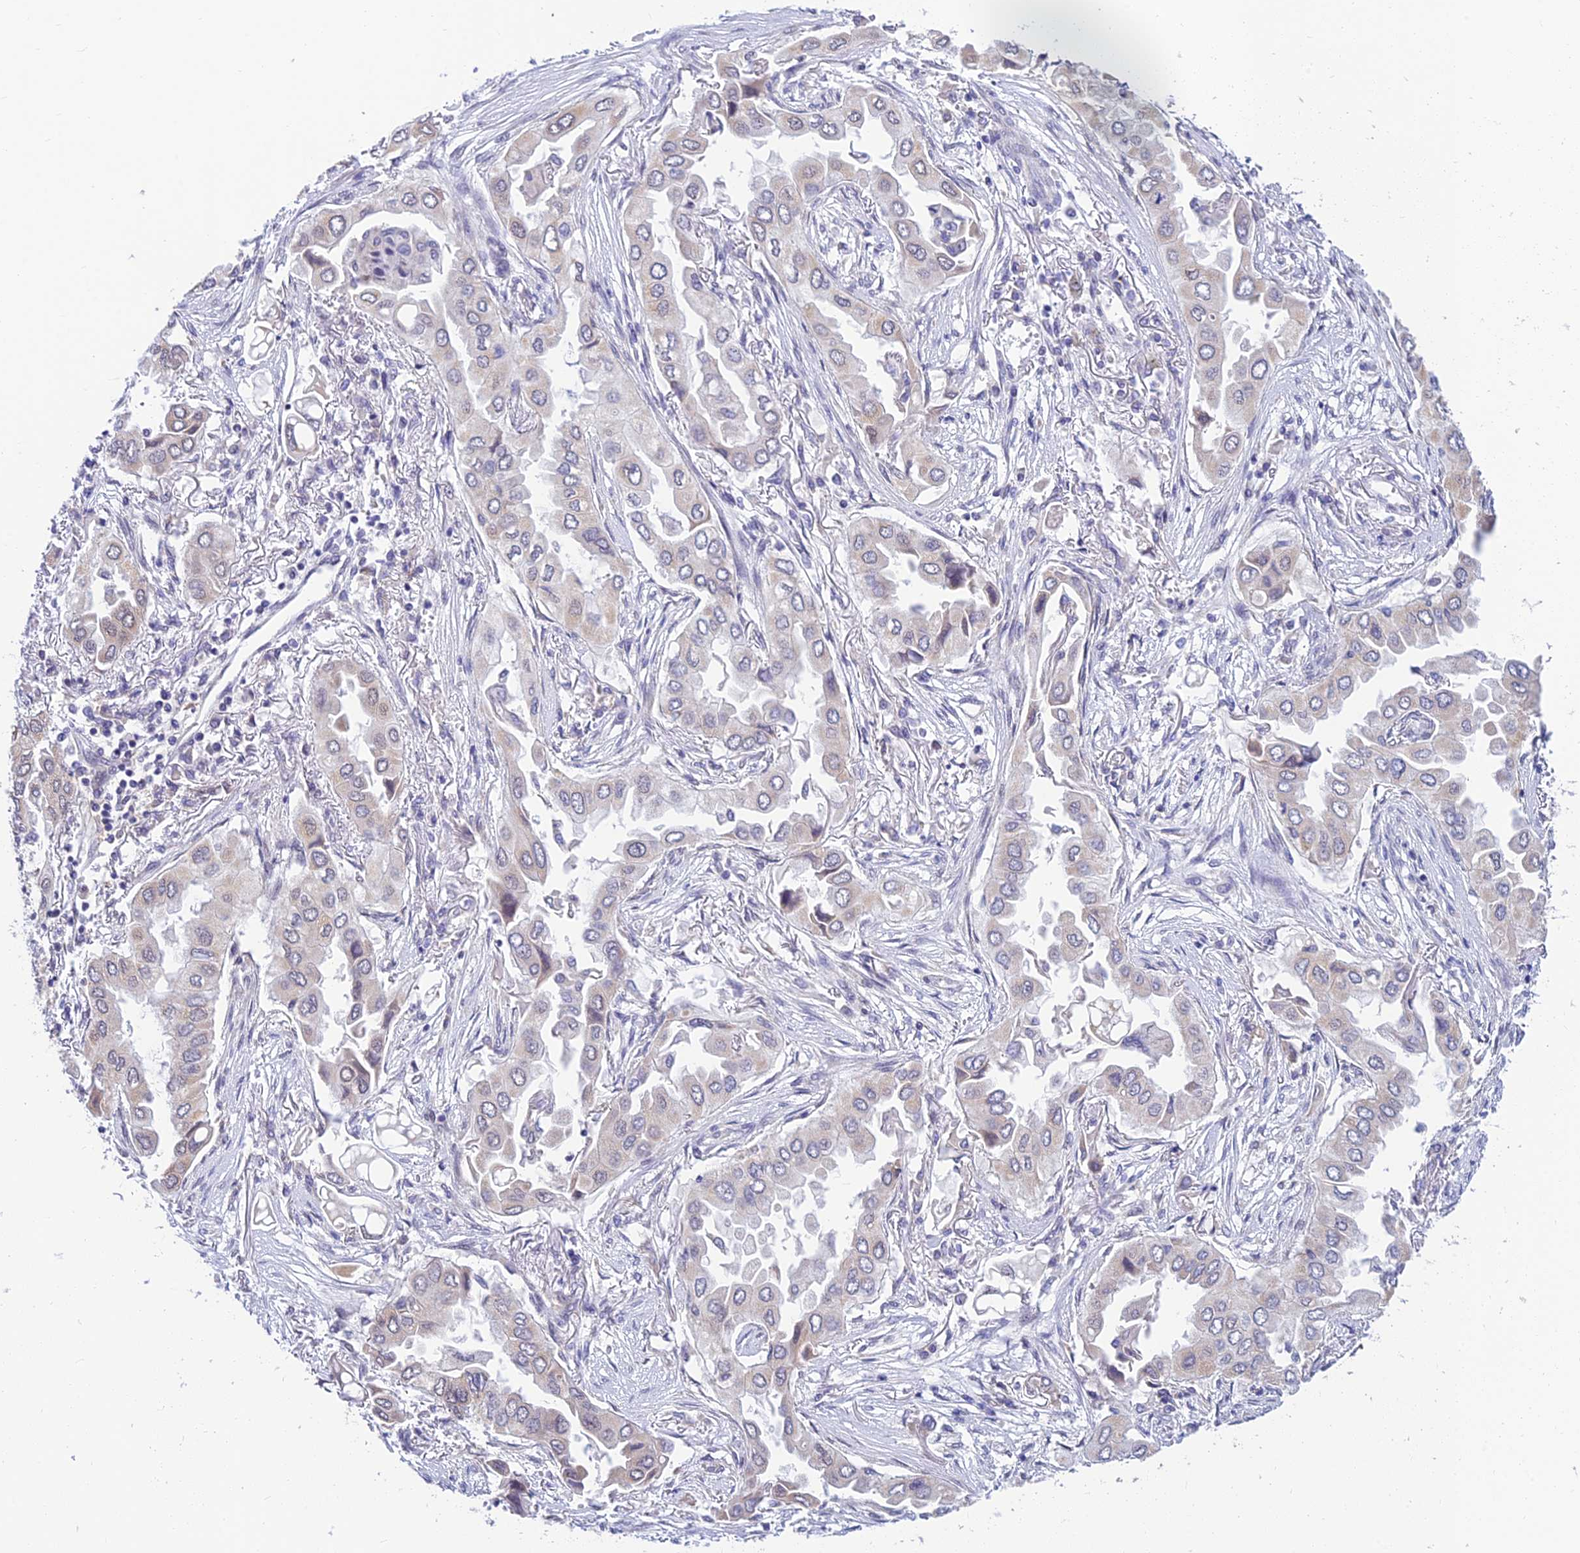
{"staining": {"intensity": "negative", "quantity": "none", "location": "none"}, "tissue": "lung cancer", "cell_type": "Tumor cells", "image_type": "cancer", "snomed": [{"axis": "morphology", "description": "Adenocarcinoma, NOS"}, {"axis": "topography", "description": "Lung"}], "caption": "Photomicrograph shows no significant protein positivity in tumor cells of lung adenocarcinoma. The staining was performed using DAB to visualize the protein expression in brown, while the nuclei were stained in blue with hematoxylin (Magnification: 20x).", "gene": "C2orf49", "patient": {"sex": "female", "age": 76}}